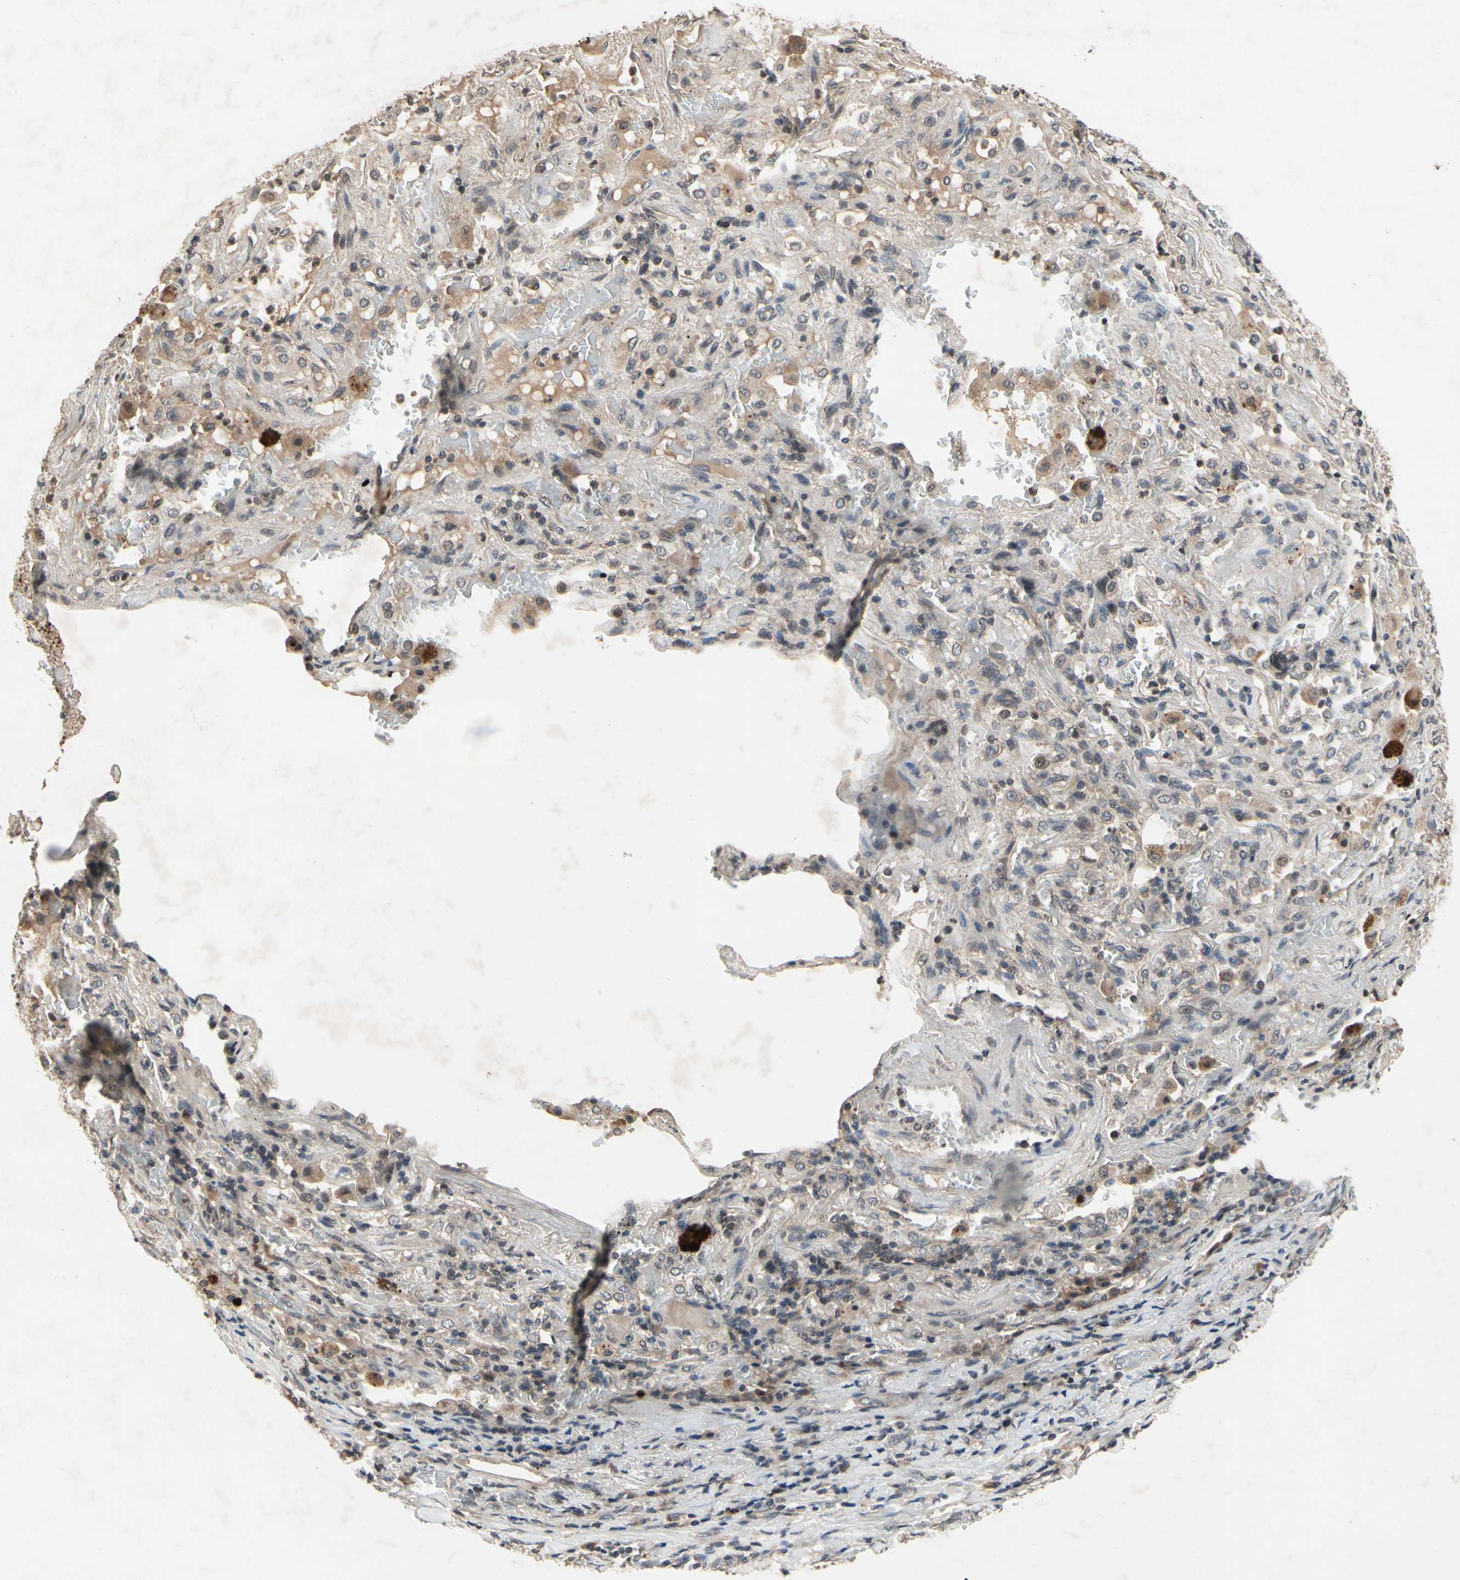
{"staining": {"intensity": "weak", "quantity": "<25%", "location": "cytoplasmic/membranous"}, "tissue": "lung cancer", "cell_type": "Tumor cells", "image_type": "cancer", "snomed": [{"axis": "morphology", "description": "Squamous cell carcinoma, NOS"}, {"axis": "topography", "description": "Lung"}], "caption": "A photomicrograph of human squamous cell carcinoma (lung) is negative for staining in tumor cells.", "gene": "DPY19L3", "patient": {"sex": "male", "age": 57}}